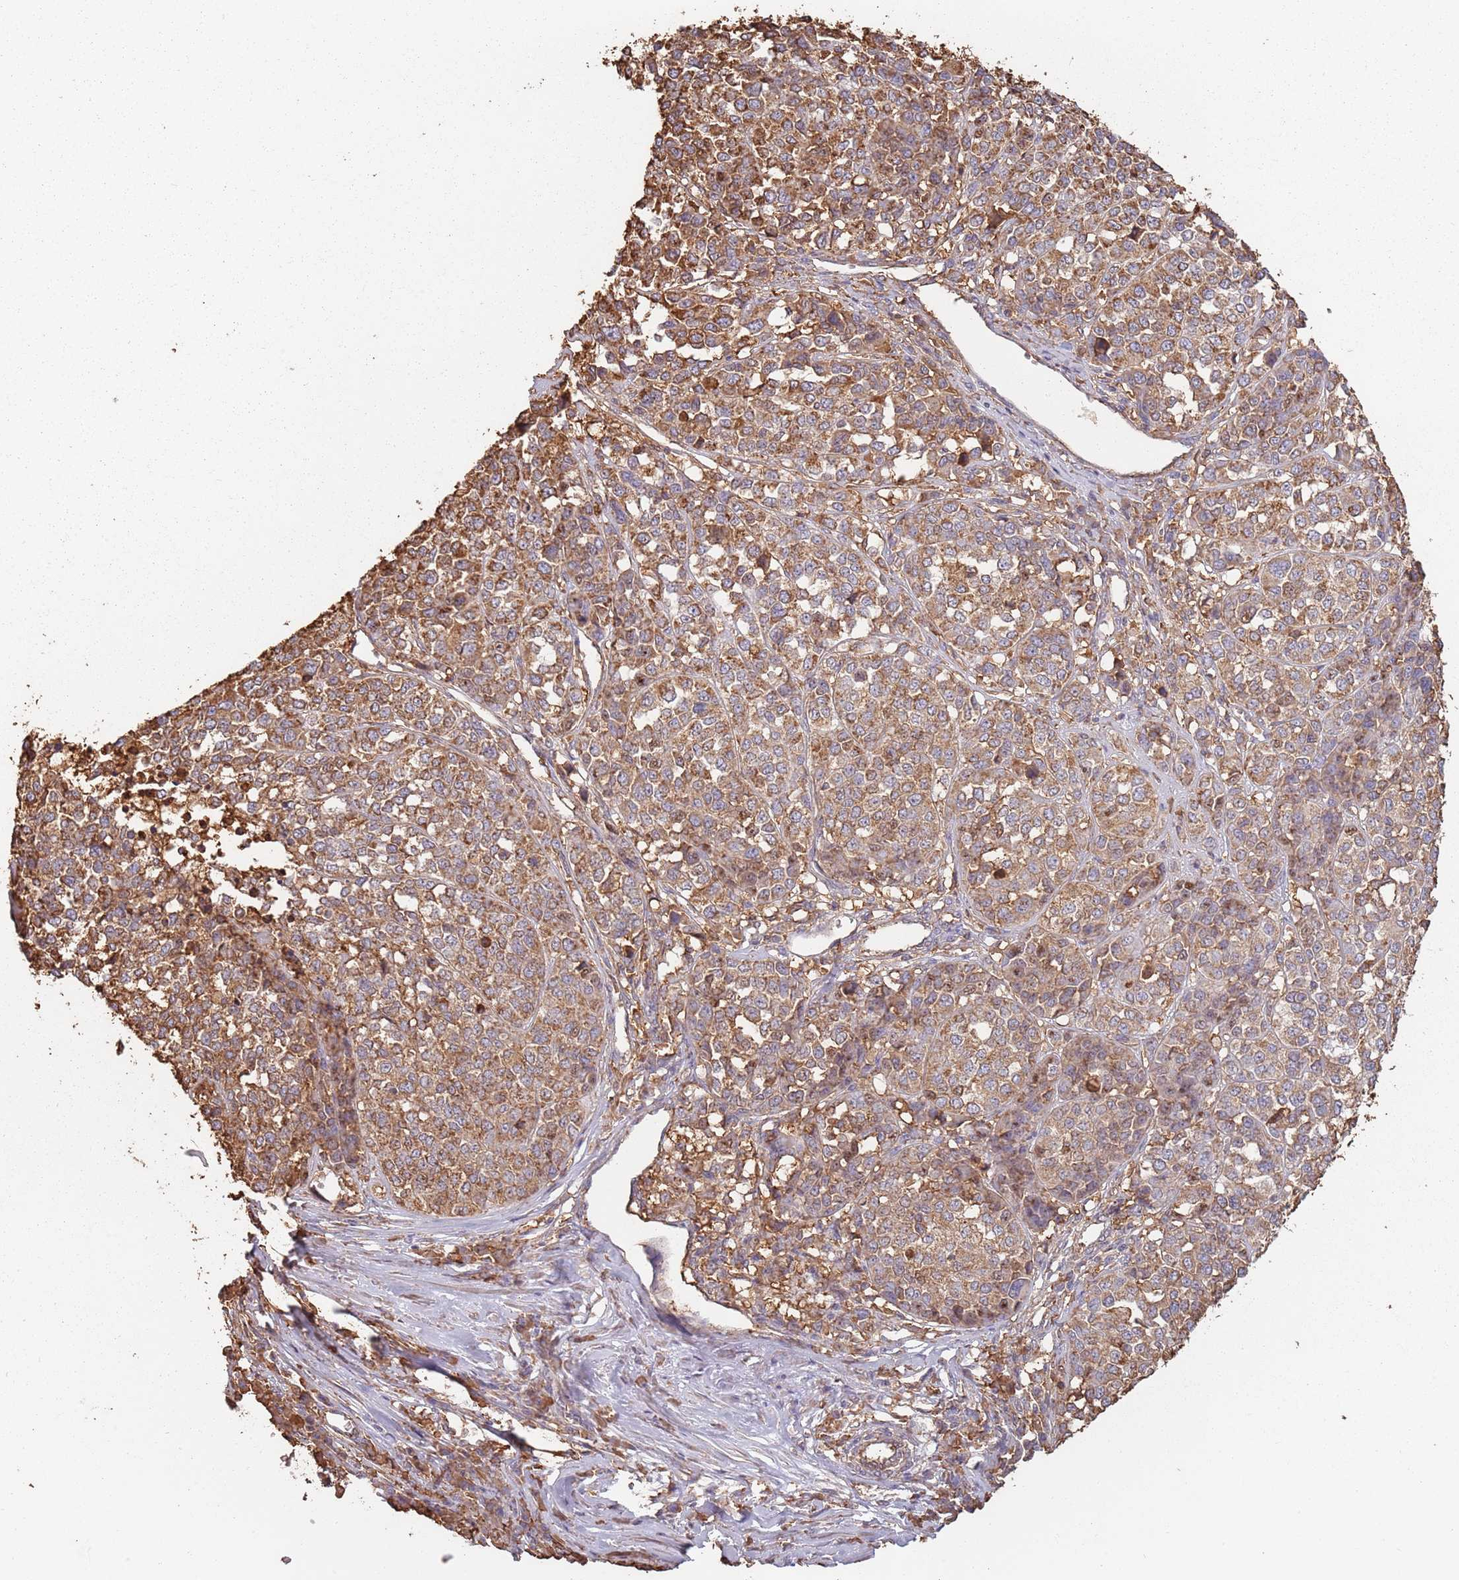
{"staining": {"intensity": "moderate", "quantity": ">75%", "location": "cytoplasmic/membranous"}, "tissue": "melanoma", "cell_type": "Tumor cells", "image_type": "cancer", "snomed": [{"axis": "morphology", "description": "Malignant melanoma, Metastatic site"}, {"axis": "topography", "description": "Lymph node"}], "caption": "Malignant melanoma (metastatic site) stained with a protein marker shows moderate staining in tumor cells.", "gene": "ATOSB", "patient": {"sex": "male", "age": 44}}